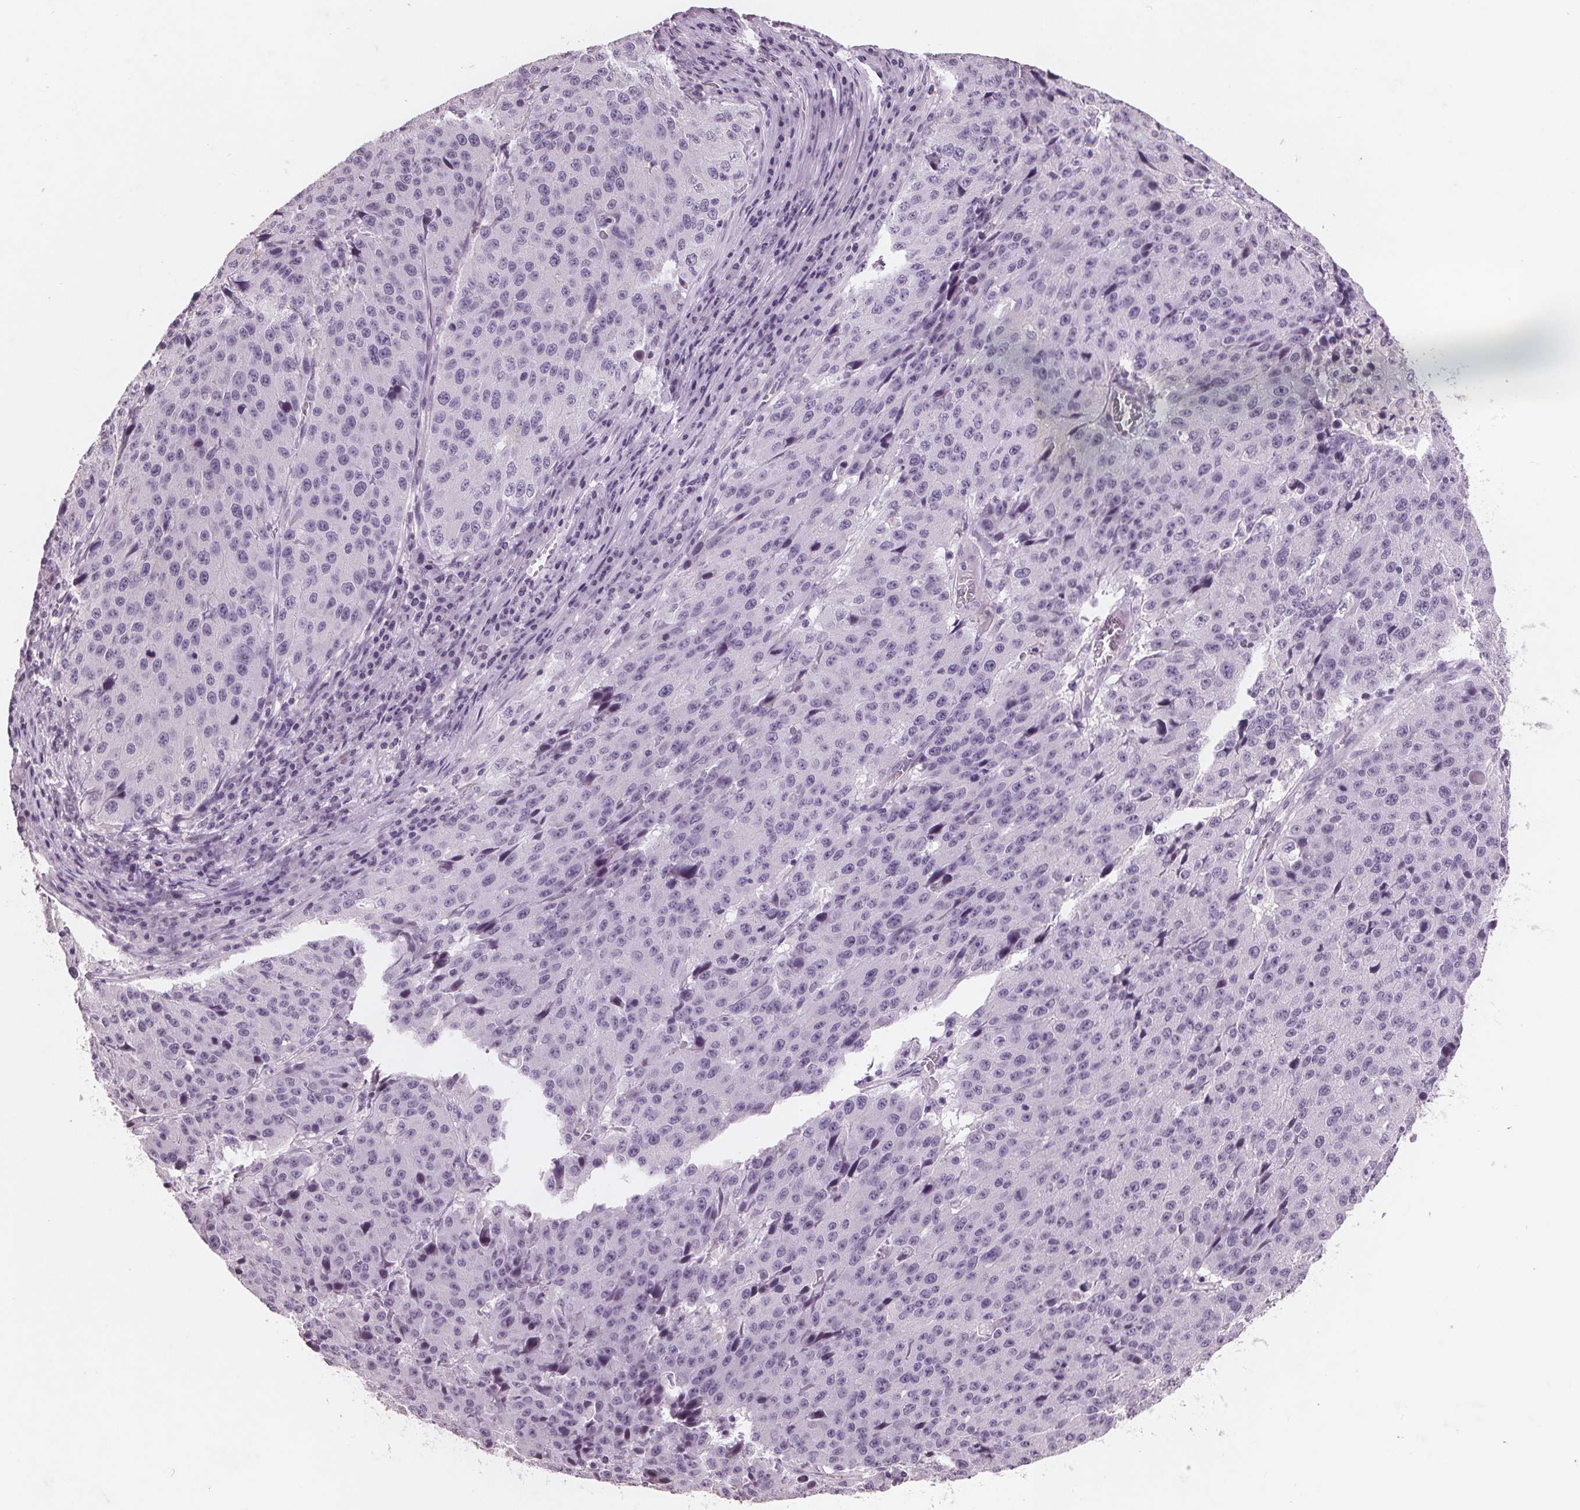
{"staining": {"intensity": "negative", "quantity": "none", "location": "none"}, "tissue": "stomach cancer", "cell_type": "Tumor cells", "image_type": "cancer", "snomed": [{"axis": "morphology", "description": "Adenocarcinoma, NOS"}, {"axis": "topography", "description": "Stomach"}], "caption": "DAB (3,3'-diaminobenzidine) immunohistochemical staining of human stomach adenocarcinoma exhibits no significant expression in tumor cells. (Stains: DAB (3,3'-diaminobenzidine) immunohistochemistry with hematoxylin counter stain, Microscopy: brightfield microscopy at high magnification).", "gene": "PTPN14", "patient": {"sex": "male", "age": 71}}